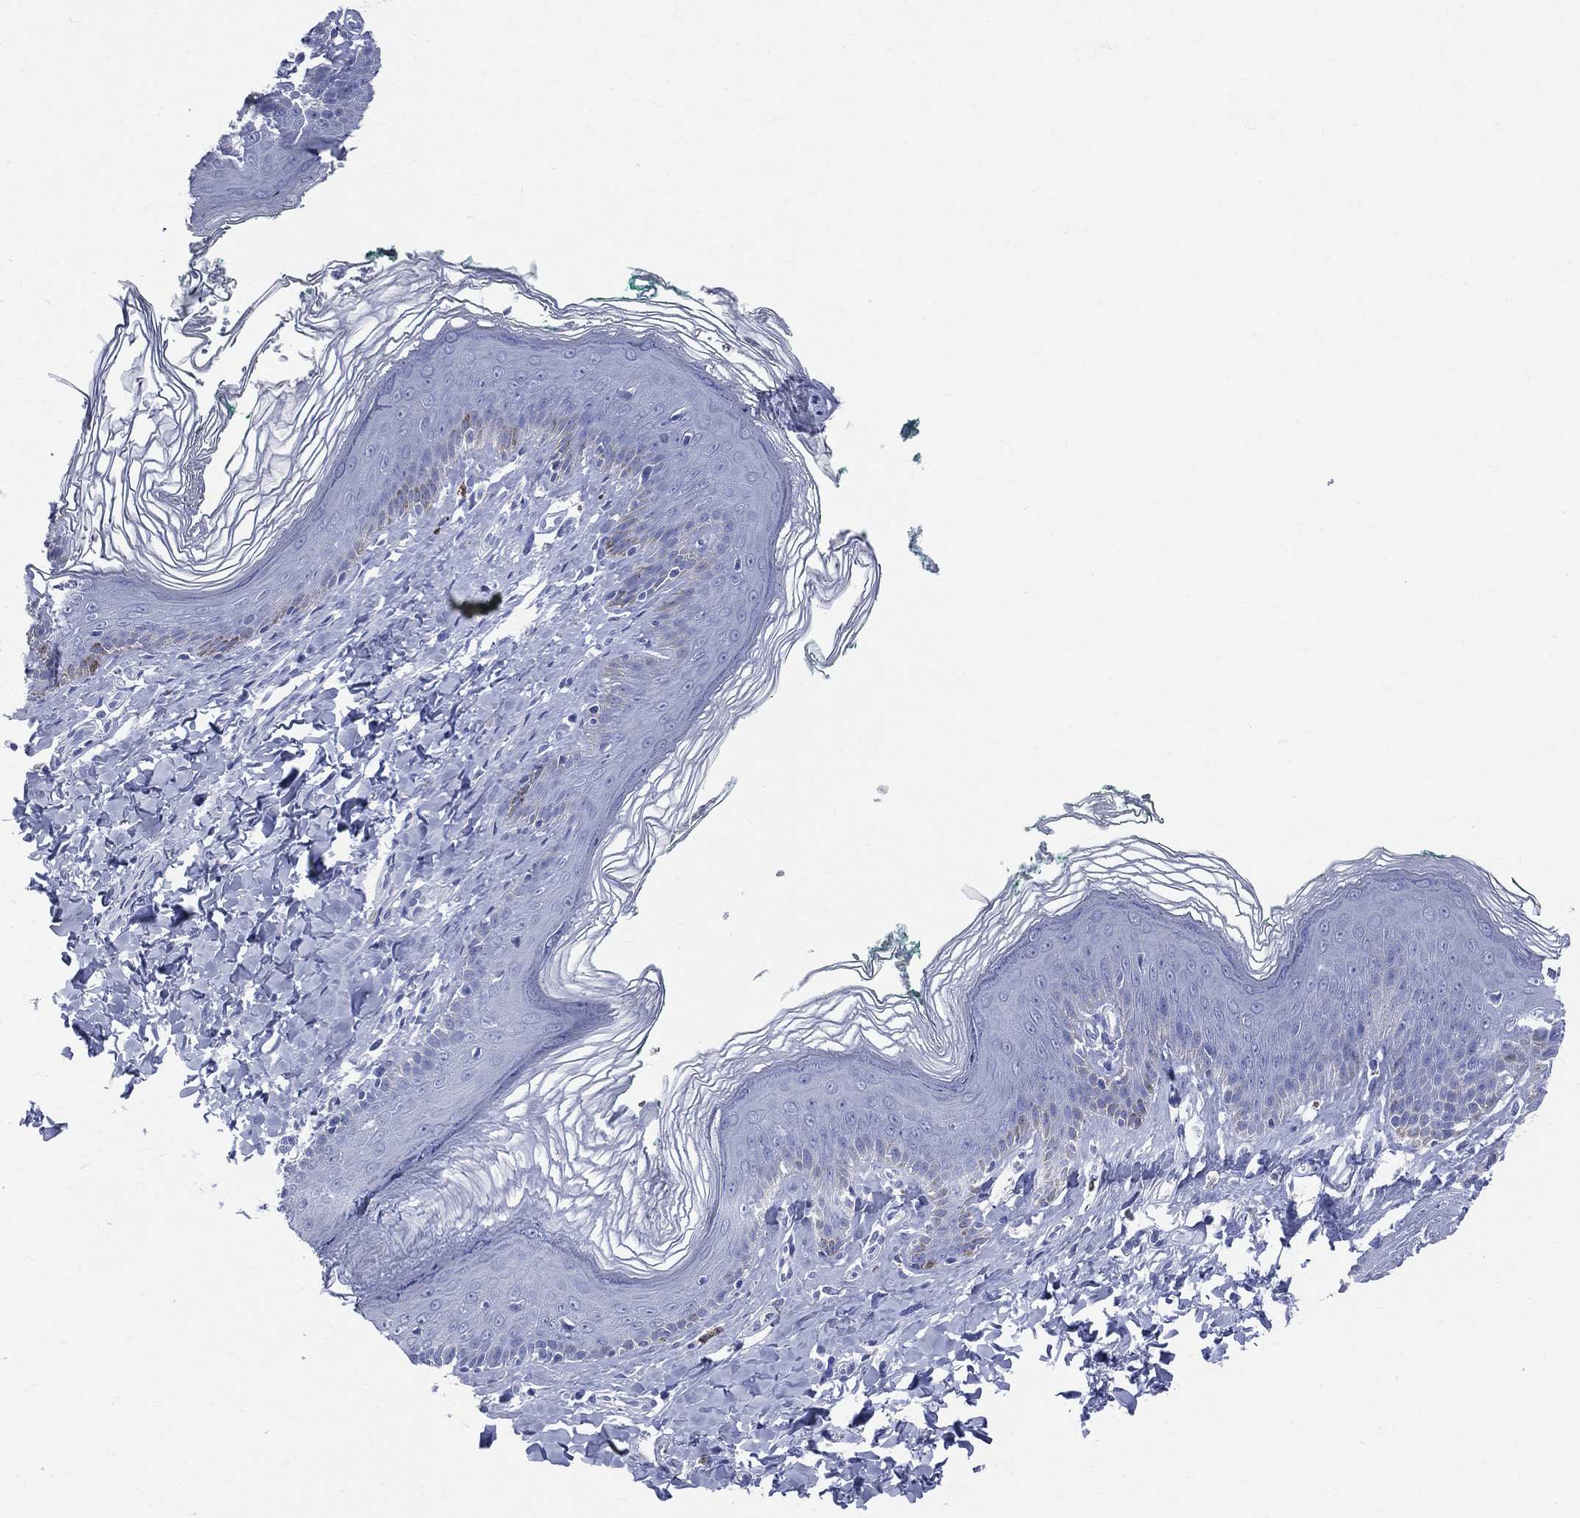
{"staining": {"intensity": "negative", "quantity": "none", "location": "none"}, "tissue": "skin", "cell_type": "Epidermal cells", "image_type": "normal", "snomed": [{"axis": "morphology", "description": "Normal tissue, NOS"}, {"axis": "topography", "description": "Vulva"}], "caption": "Normal skin was stained to show a protein in brown. There is no significant positivity in epidermal cells. (IHC, brightfield microscopy, high magnification).", "gene": "SYP", "patient": {"sex": "female", "age": 66}}